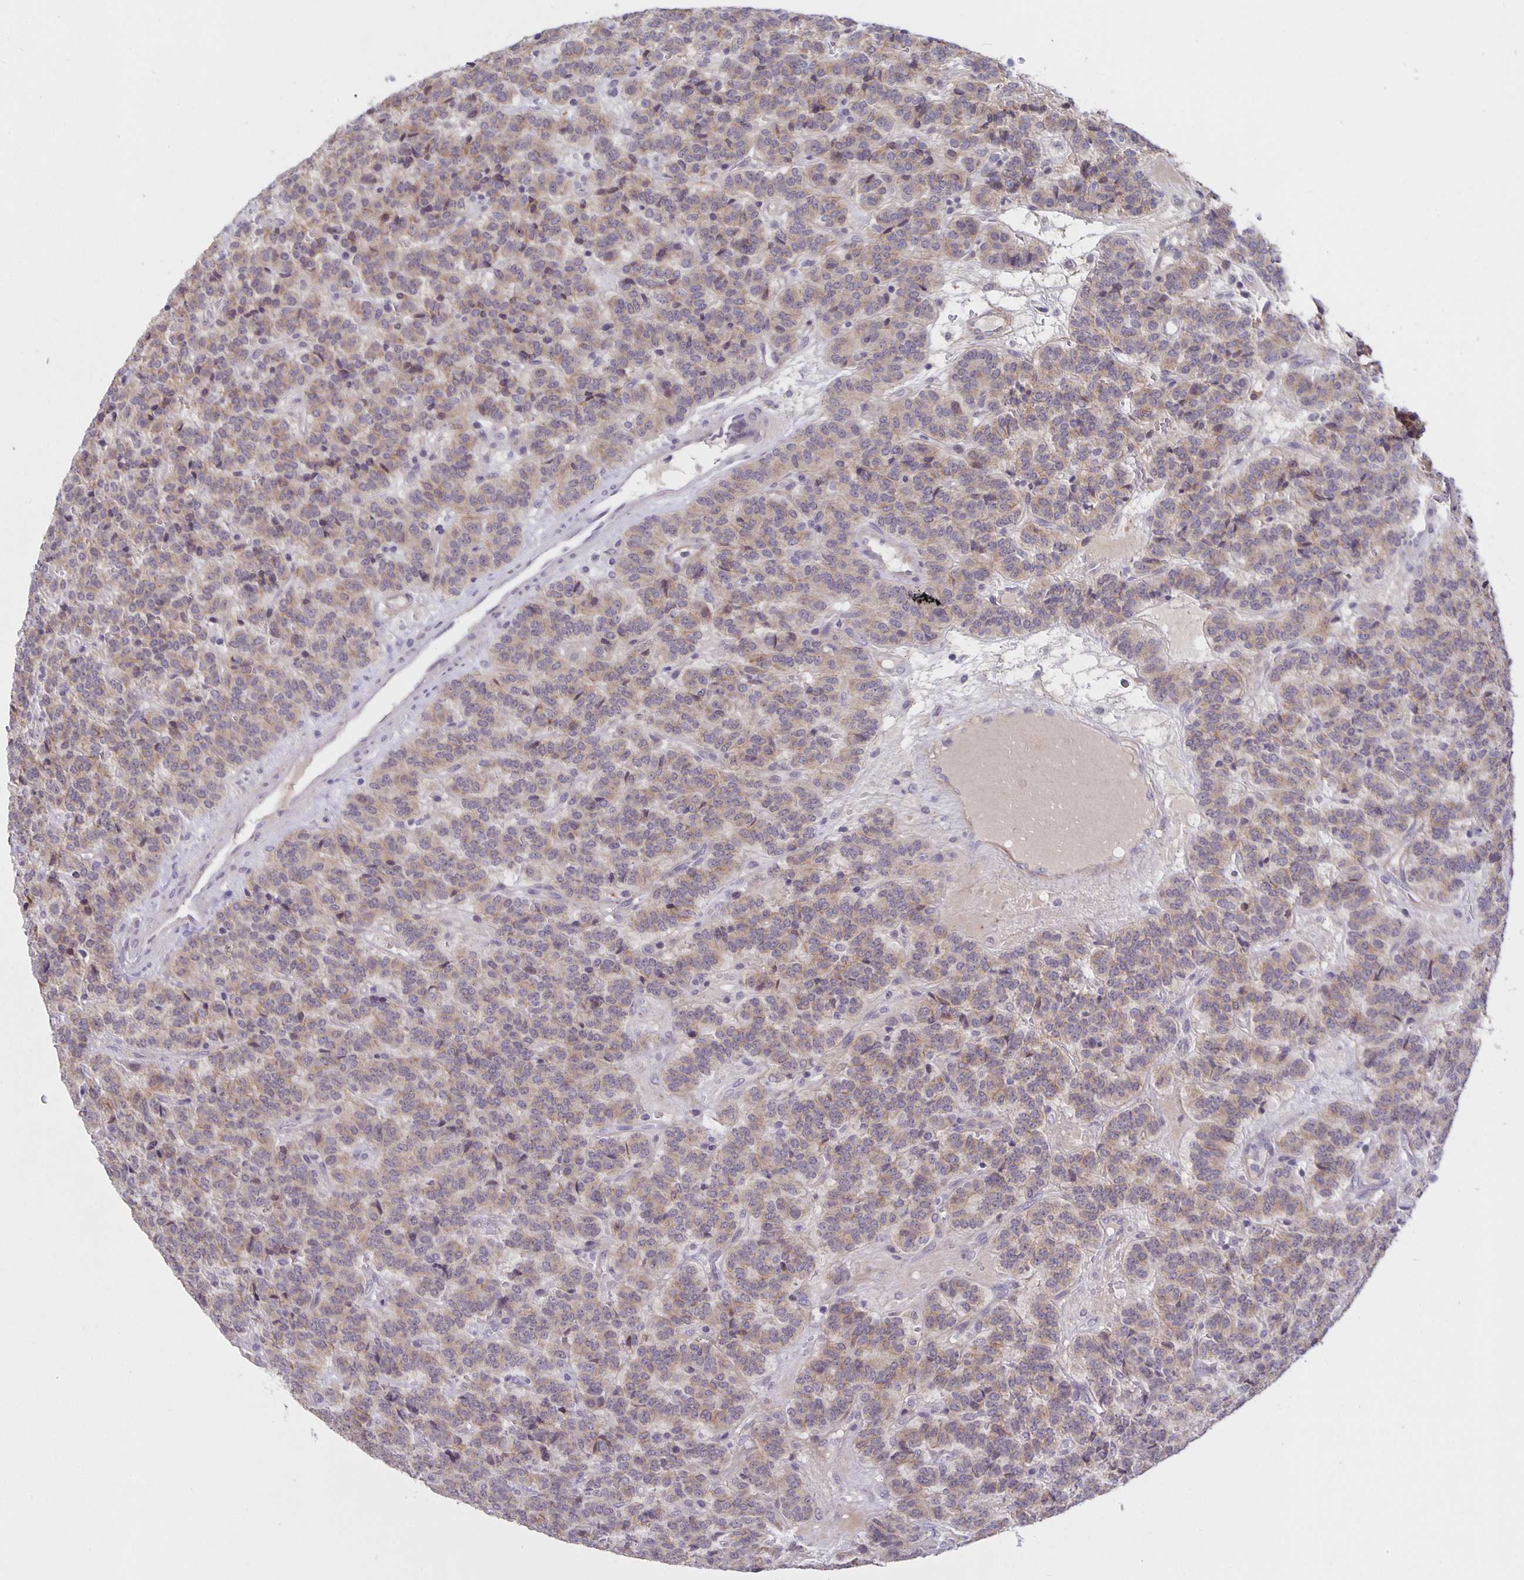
{"staining": {"intensity": "weak", "quantity": "25%-75%", "location": "cytoplasmic/membranous,nuclear"}, "tissue": "carcinoid", "cell_type": "Tumor cells", "image_type": "cancer", "snomed": [{"axis": "morphology", "description": "Carcinoid, malignant, NOS"}, {"axis": "topography", "description": "Pancreas"}], "caption": "This is an image of IHC staining of malignant carcinoid, which shows weak expression in the cytoplasmic/membranous and nuclear of tumor cells.", "gene": "ARVCF", "patient": {"sex": "male", "age": 36}}